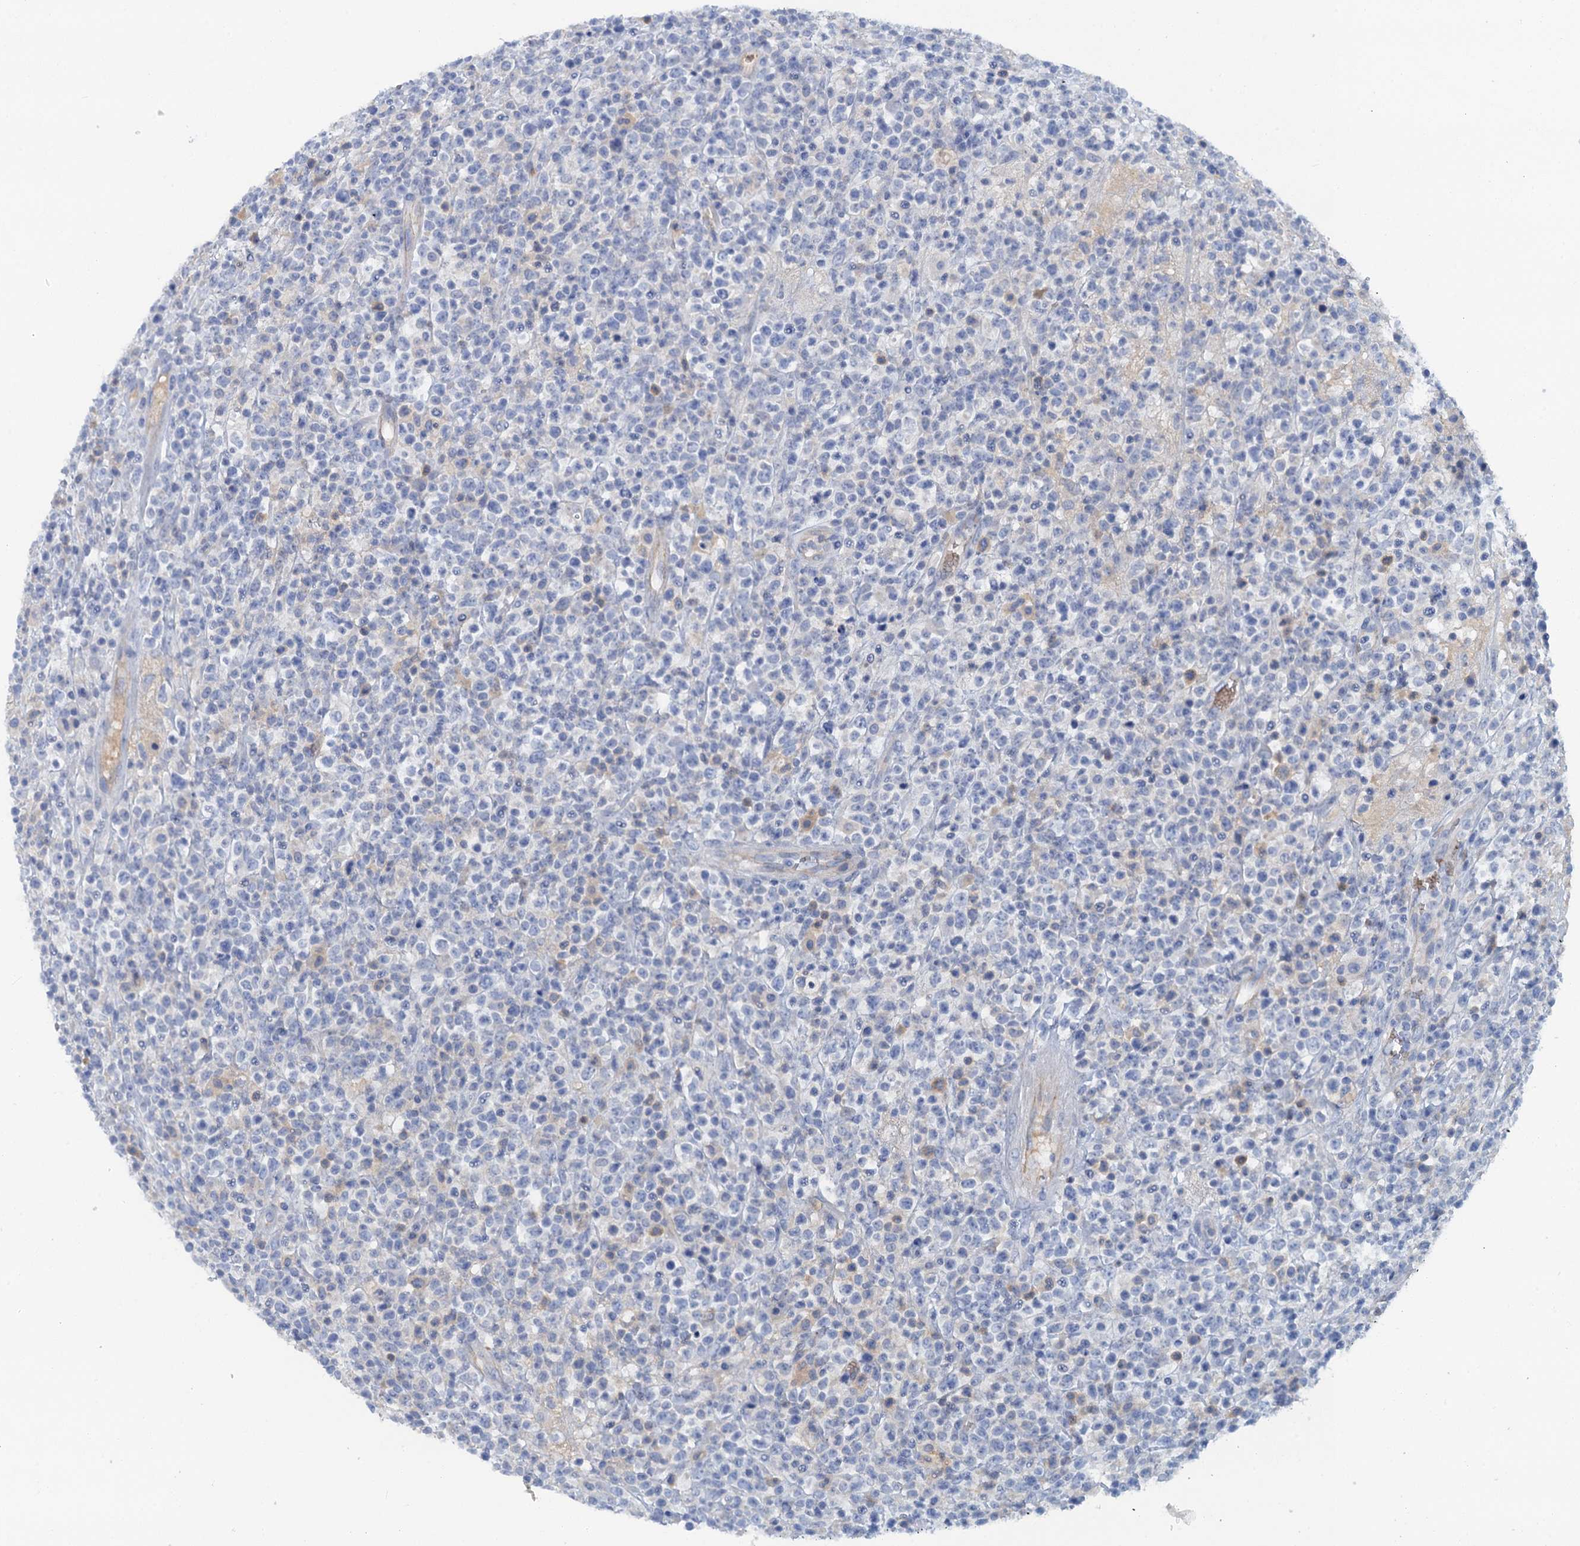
{"staining": {"intensity": "negative", "quantity": "none", "location": "none"}, "tissue": "lymphoma", "cell_type": "Tumor cells", "image_type": "cancer", "snomed": [{"axis": "morphology", "description": "Malignant lymphoma, non-Hodgkin's type, High grade"}, {"axis": "topography", "description": "Colon"}], "caption": "DAB immunohistochemical staining of human lymphoma displays no significant positivity in tumor cells.", "gene": "MYADML2", "patient": {"sex": "female", "age": 53}}